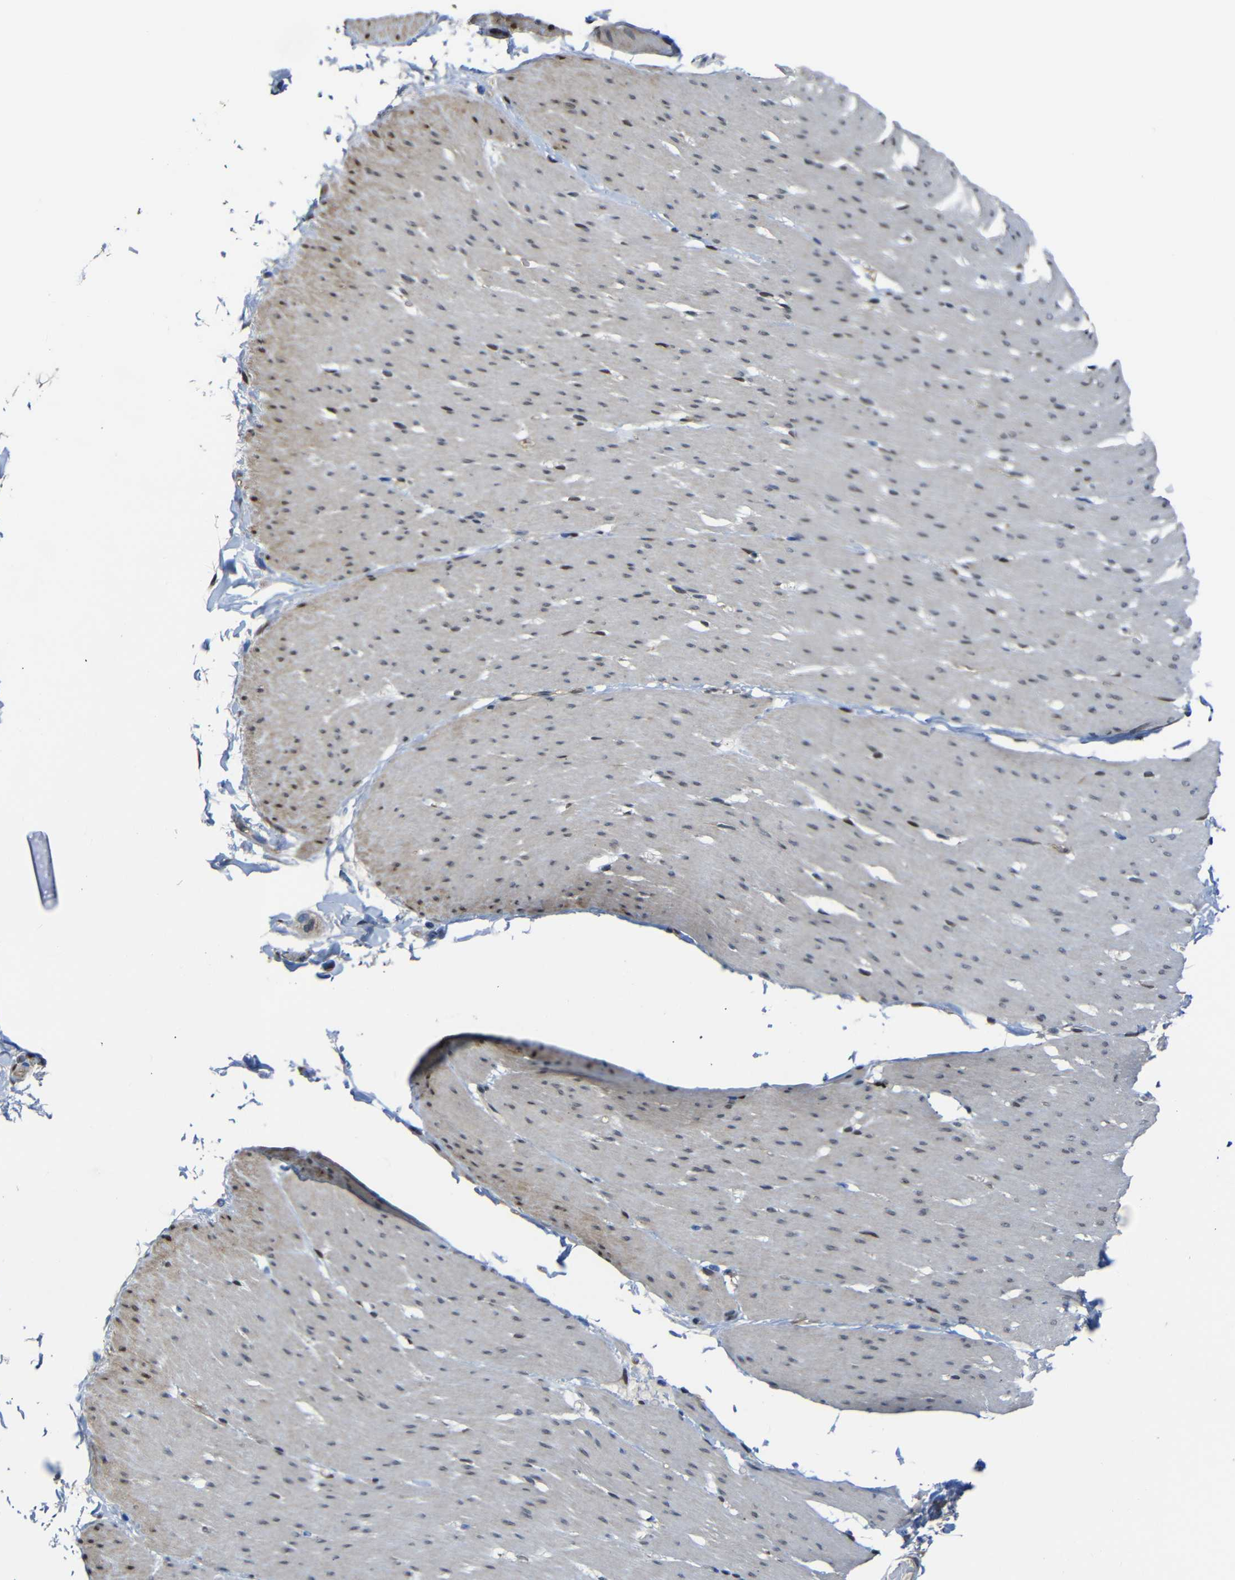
{"staining": {"intensity": "moderate", "quantity": "25%-75%", "location": "cytoplasmic/membranous,nuclear"}, "tissue": "smooth muscle", "cell_type": "Smooth muscle cells", "image_type": "normal", "snomed": [{"axis": "morphology", "description": "Normal tissue, NOS"}, {"axis": "topography", "description": "Smooth muscle"}, {"axis": "topography", "description": "Colon"}], "caption": "An immunohistochemistry photomicrograph of normal tissue is shown. Protein staining in brown highlights moderate cytoplasmic/membranous,nuclear positivity in smooth muscle within smooth muscle cells.", "gene": "YAP1", "patient": {"sex": "male", "age": 67}}